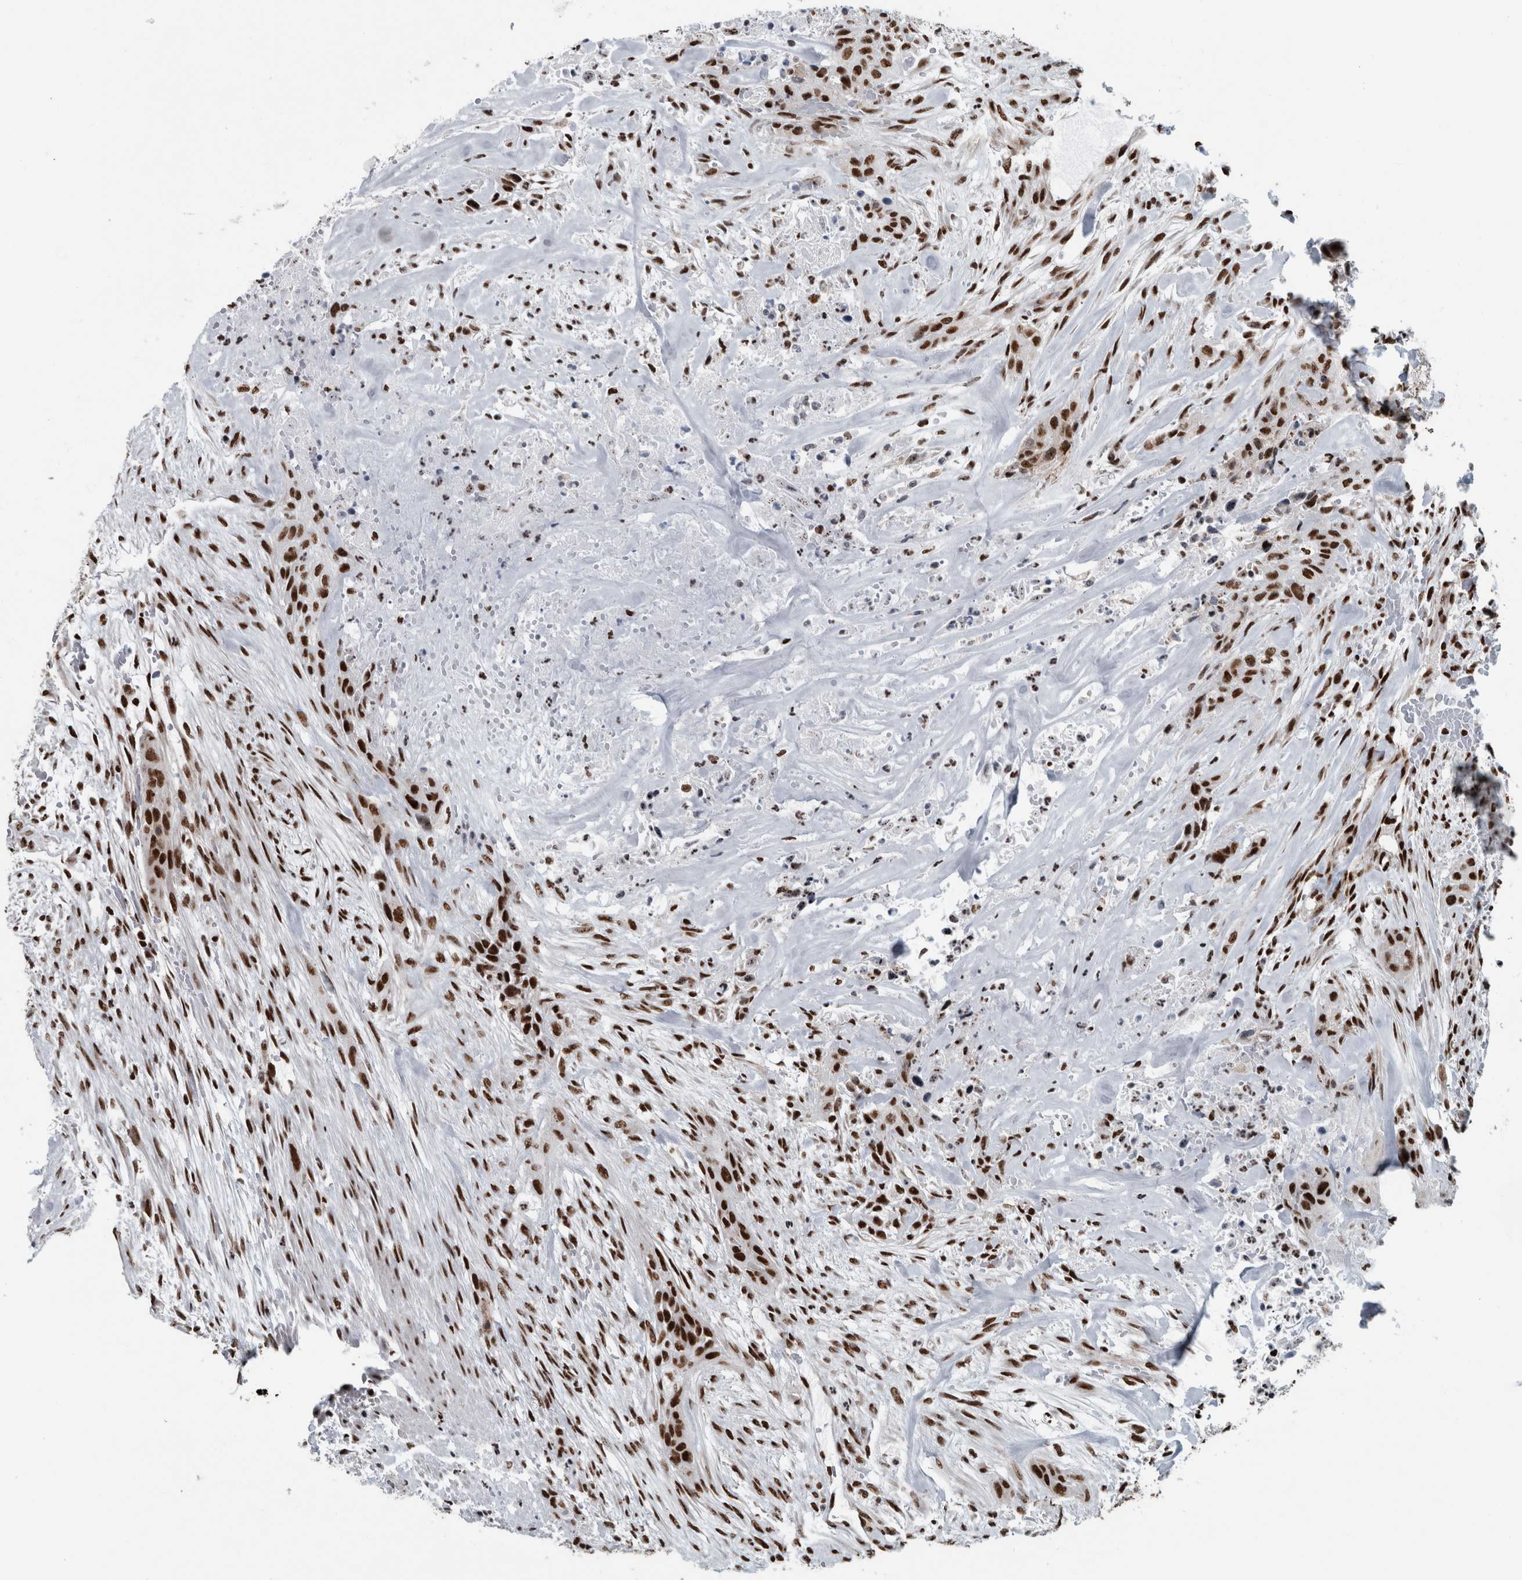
{"staining": {"intensity": "strong", "quantity": ">75%", "location": "nuclear"}, "tissue": "urothelial cancer", "cell_type": "Tumor cells", "image_type": "cancer", "snomed": [{"axis": "morphology", "description": "Urothelial carcinoma, High grade"}, {"axis": "topography", "description": "Urinary bladder"}], "caption": "A histopathology image of human urothelial cancer stained for a protein shows strong nuclear brown staining in tumor cells.", "gene": "DNMT3A", "patient": {"sex": "male", "age": 35}}